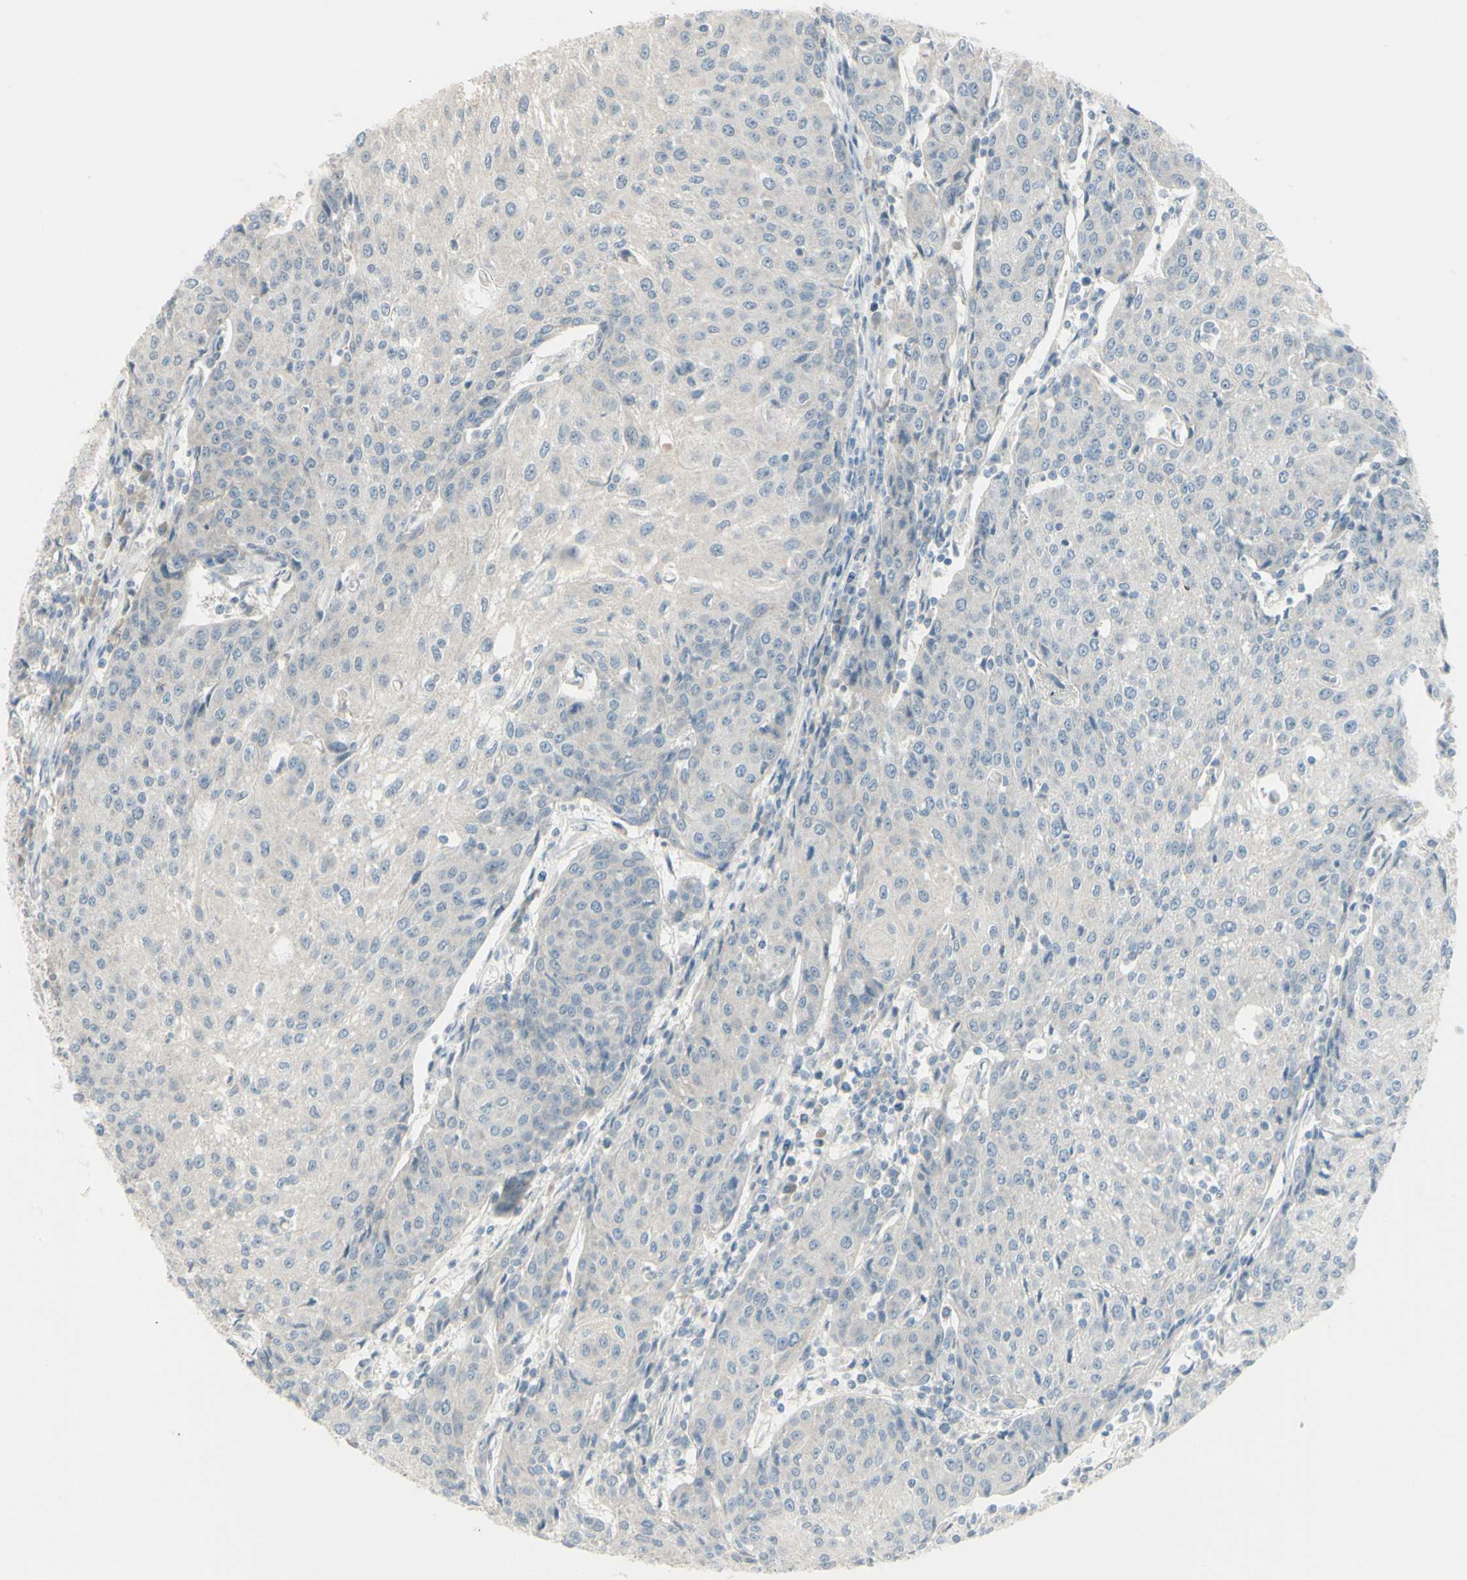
{"staining": {"intensity": "negative", "quantity": "none", "location": "none"}, "tissue": "urothelial cancer", "cell_type": "Tumor cells", "image_type": "cancer", "snomed": [{"axis": "morphology", "description": "Urothelial carcinoma, High grade"}, {"axis": "topography", "description": "Urinary bladder"}], "caption": "Protein analysis of urothelial cancer displays no significant staining in tumor cells.", "gene": "SH3GL2", "patient": {"sex": "female", "age": 85}}